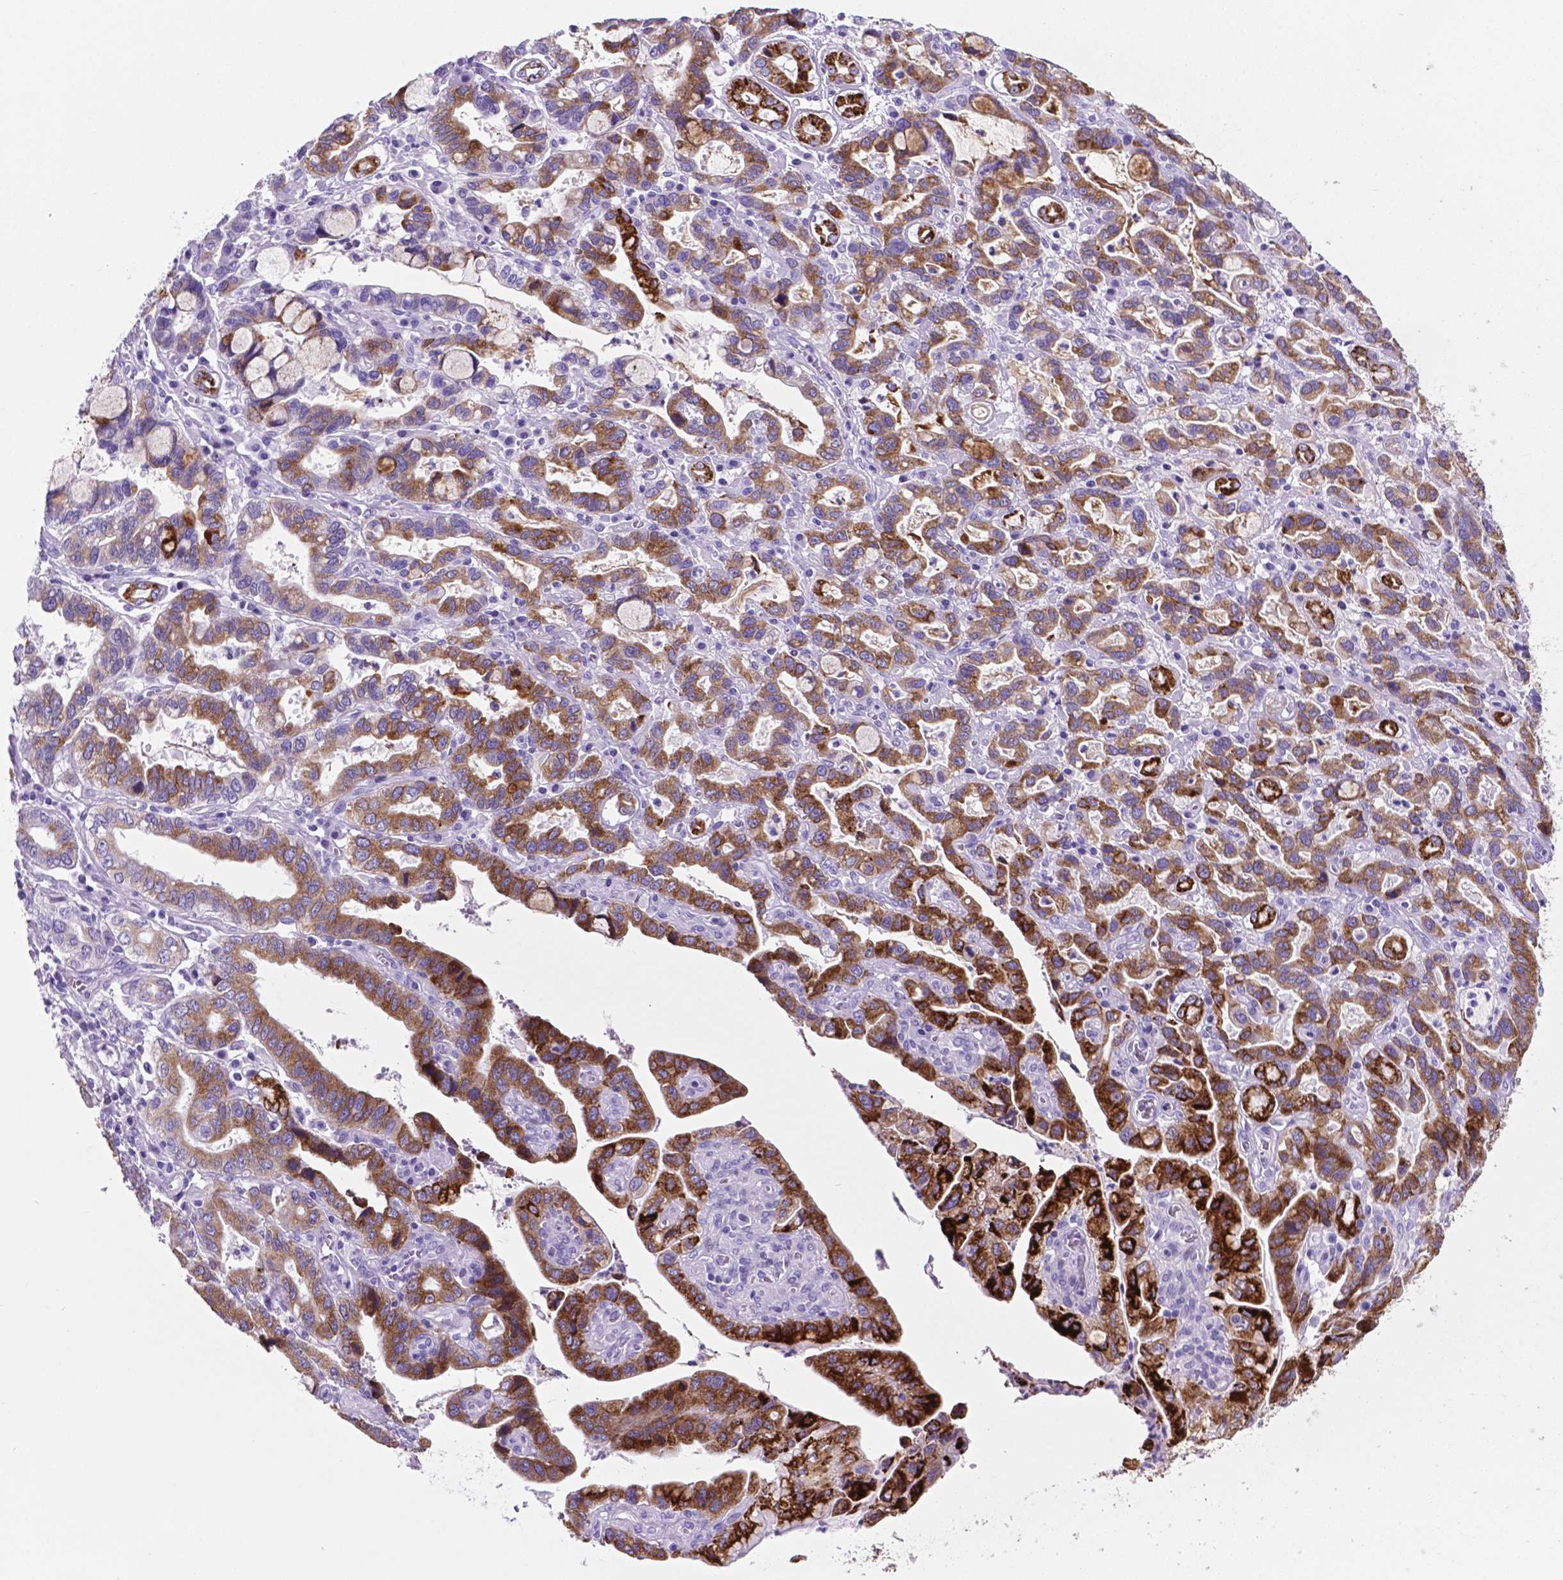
{"staining": {"intensity": "moderate", "quantity": ">75%", "location": "cytoplasmic/membranous"}, "tissue": "stomach cancer", "cell_type": "Tumor cells", "image_type": "cancer", "snomed": [{"axis": "morphology", "description": "Adenocarcinoma, NOS"}, {"axis": "topography", "description": "Stomach, lower"}], "caption": "Stomach cancer stained with a protein marker shows moderate staining in tumor cells.", "gene": "C17orf107", "patient": {"sex": "female", "age": 76}}